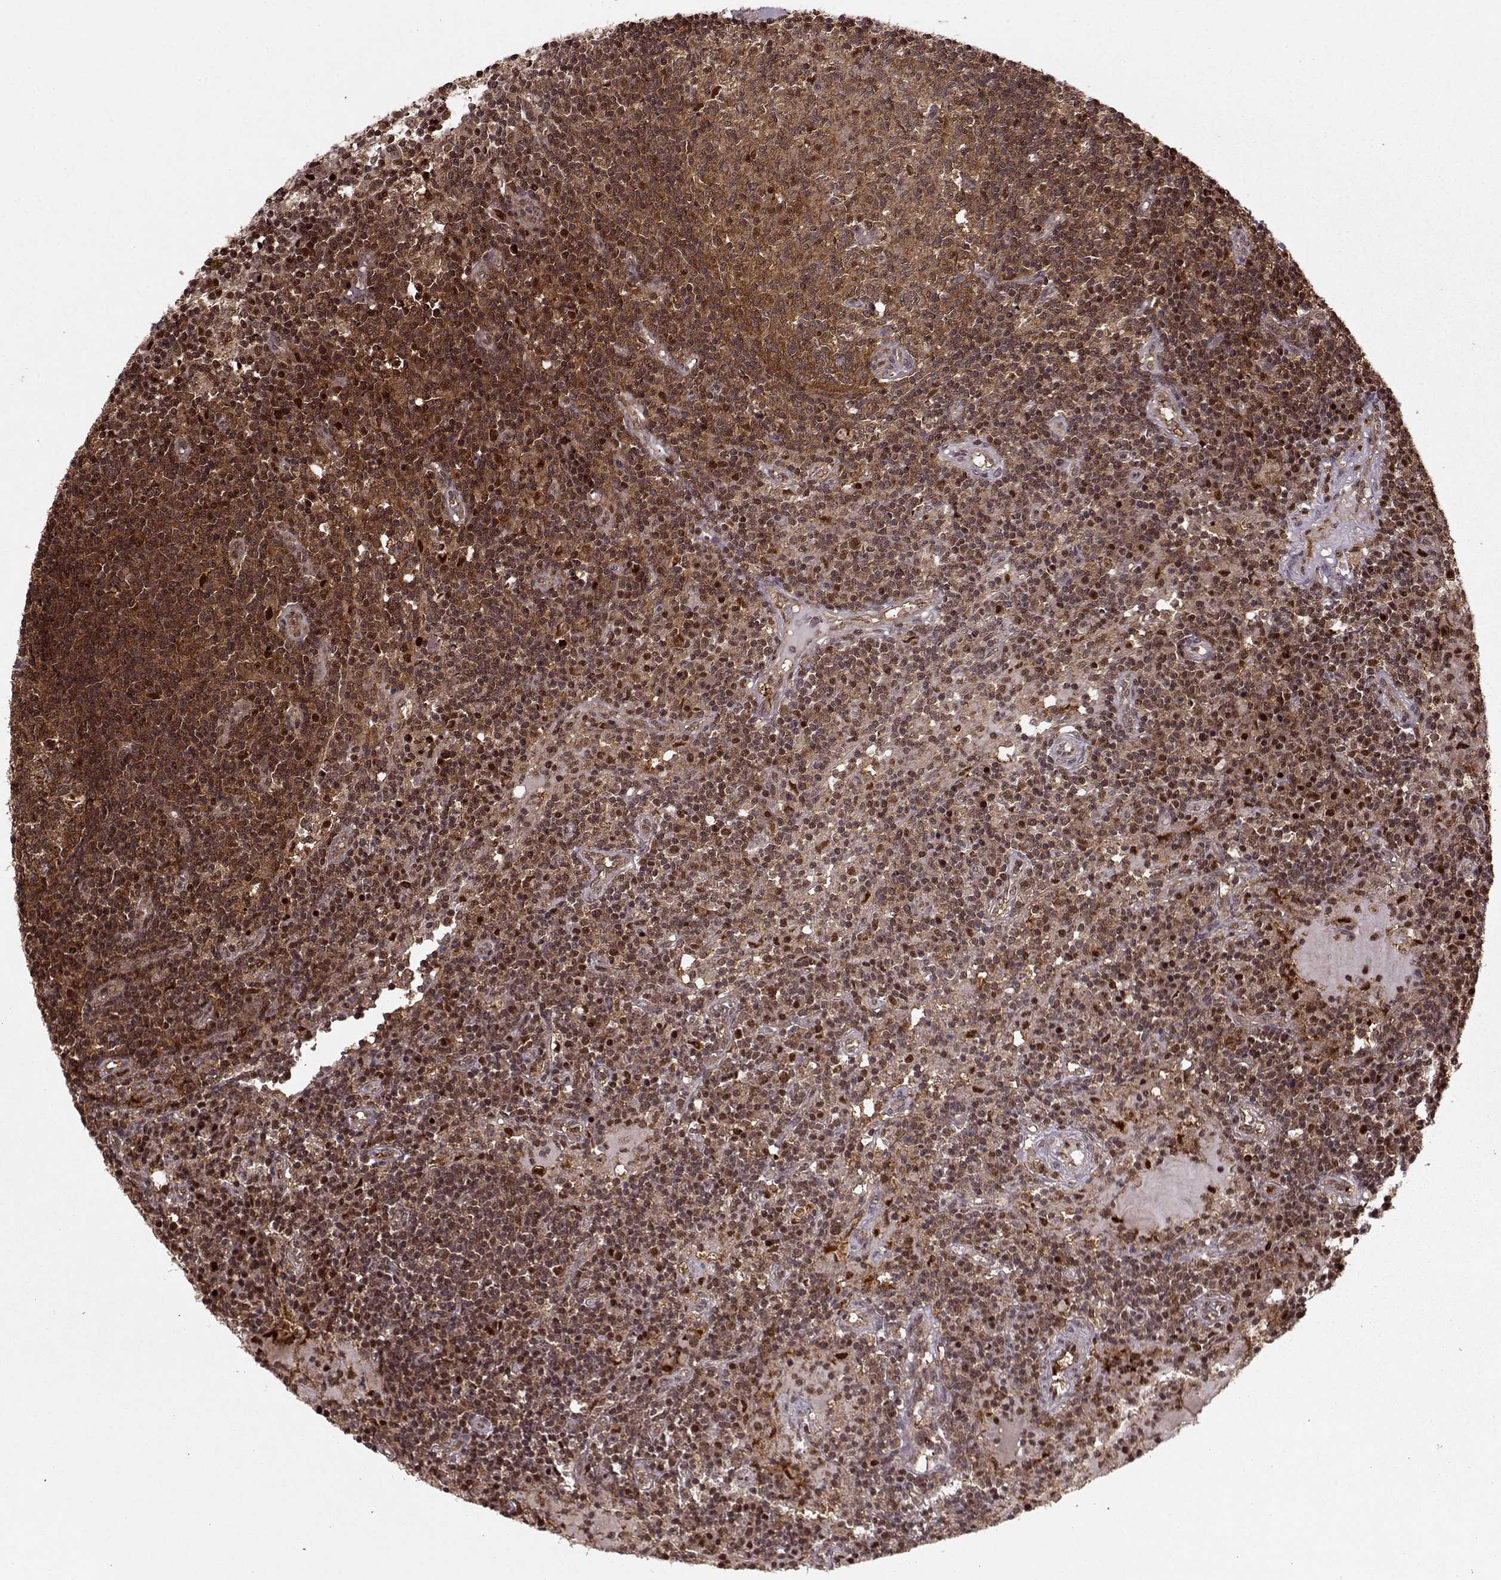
{"staining": {"intensity": "strong", "quantity": ">75%", "location": "cytoplasmic/membranous,nuclear"}, "tissue": "lymph node", "cell_type": "Germinal center cells", "image_type": "normal", "snomed": [{"axis": "morphology", "description": "Normal tissue, NOS"}, {"axis": "topography", "description": "Lymph node"}], "caption": "Germinal center cells exhibit strong cytoplasmic/membranous,nuclear positivity in approximately >75% of cells in normal lymph node. (DAB (3,3'-diaminobenzidine) IHC, brown staining for protein, blue staining for nuclei).", "gene": "PSMA7", "patient": {"sex": "female", "age": 72}}